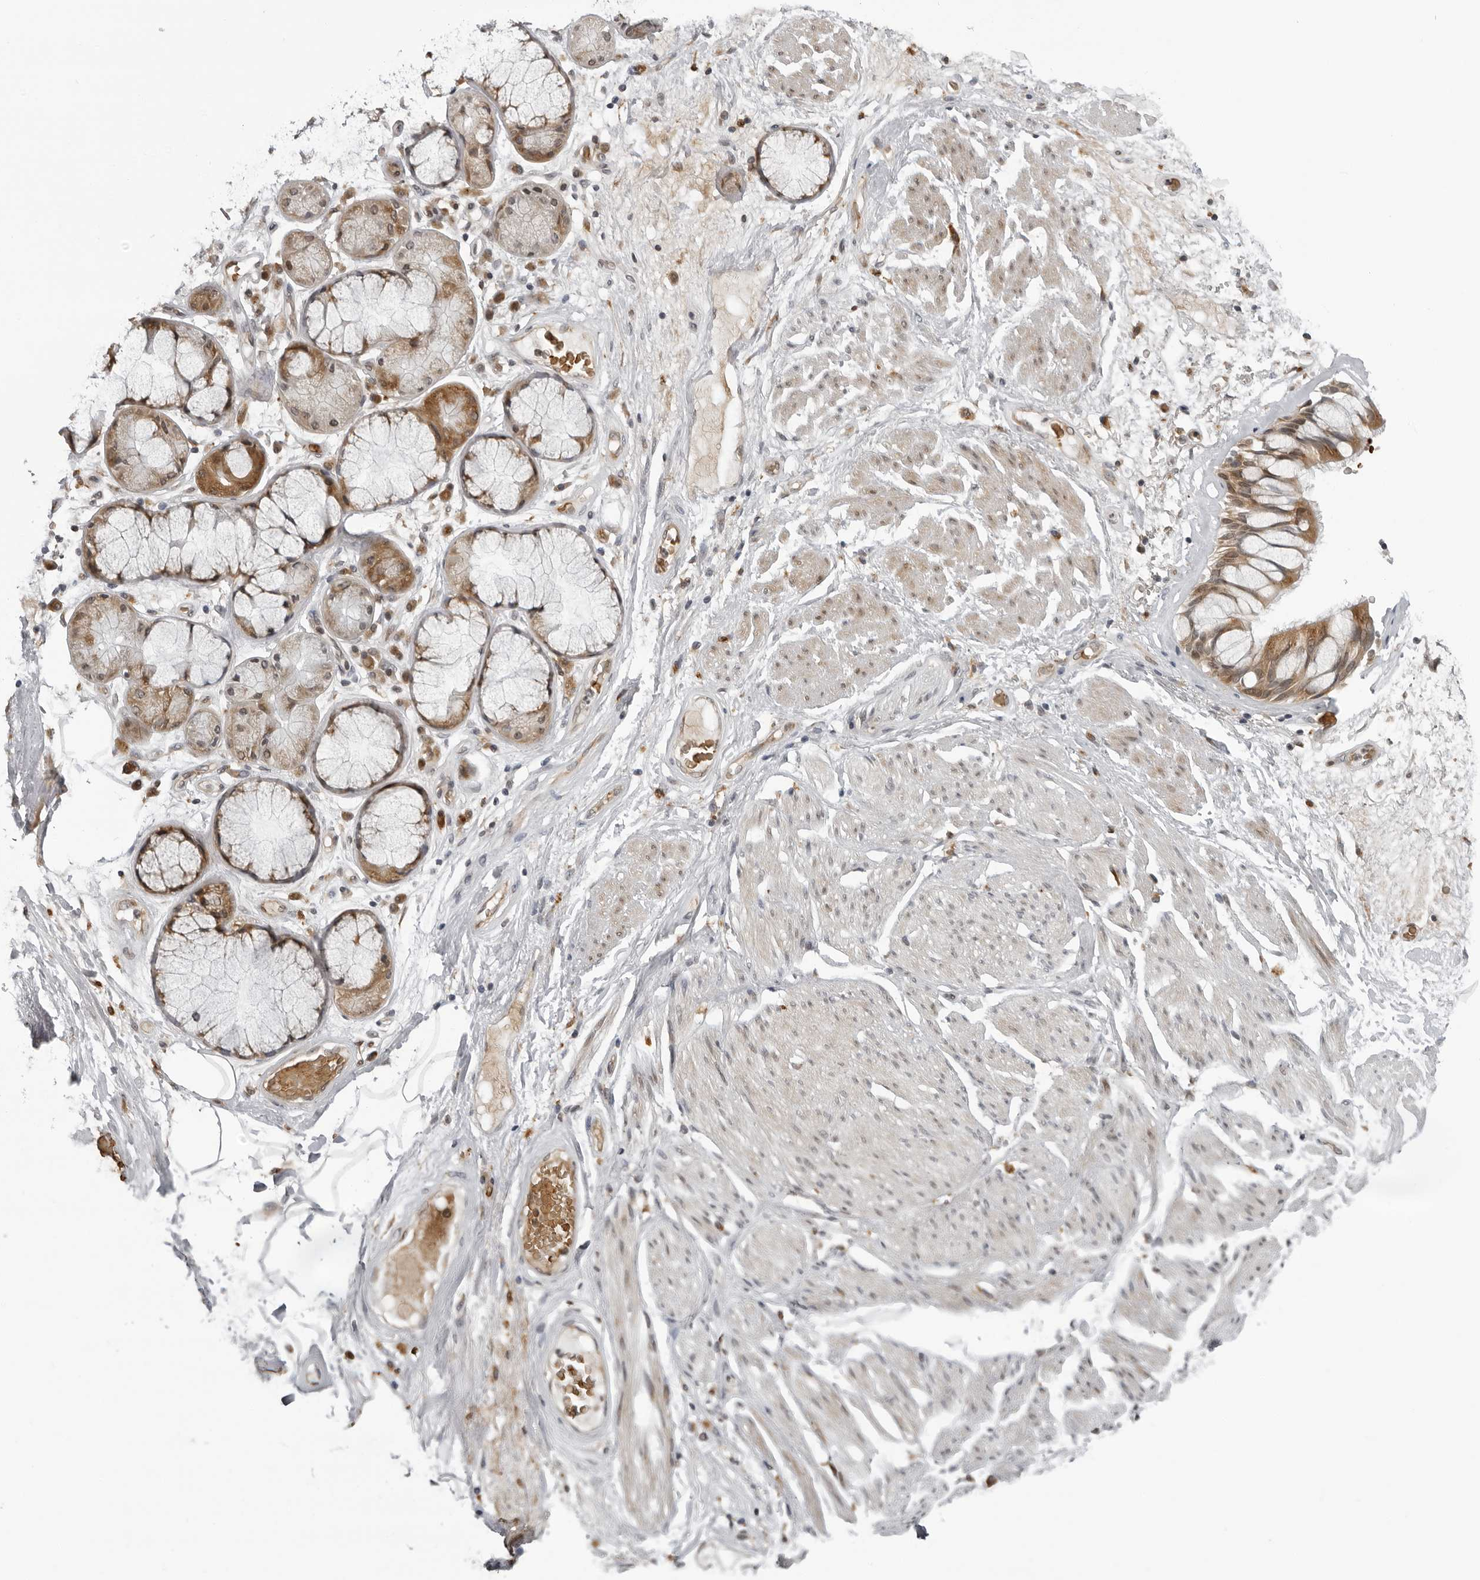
{"staining": {"intensity": "negative", "quantity": "none", "location": "none"}, "tissue": "adipose tissue", "cell_type": "Adipocytes", "image_type": "normal", "snomed": [{"axis": "morphology", "description": "Normal tissue, NOS"}, {"axis": "topography", "description": "Bronchus"}], "caption": "Immunohistochemistry (IHC) histopathology image of unremarkable adipose tissue: adipose tissue stained with DAB (3,3'-diaminobenzidine) demonstrates no significant protein staining in adipocytes.", "gene": "THOP1", "patient": {"sex": "male", "age": 66}}